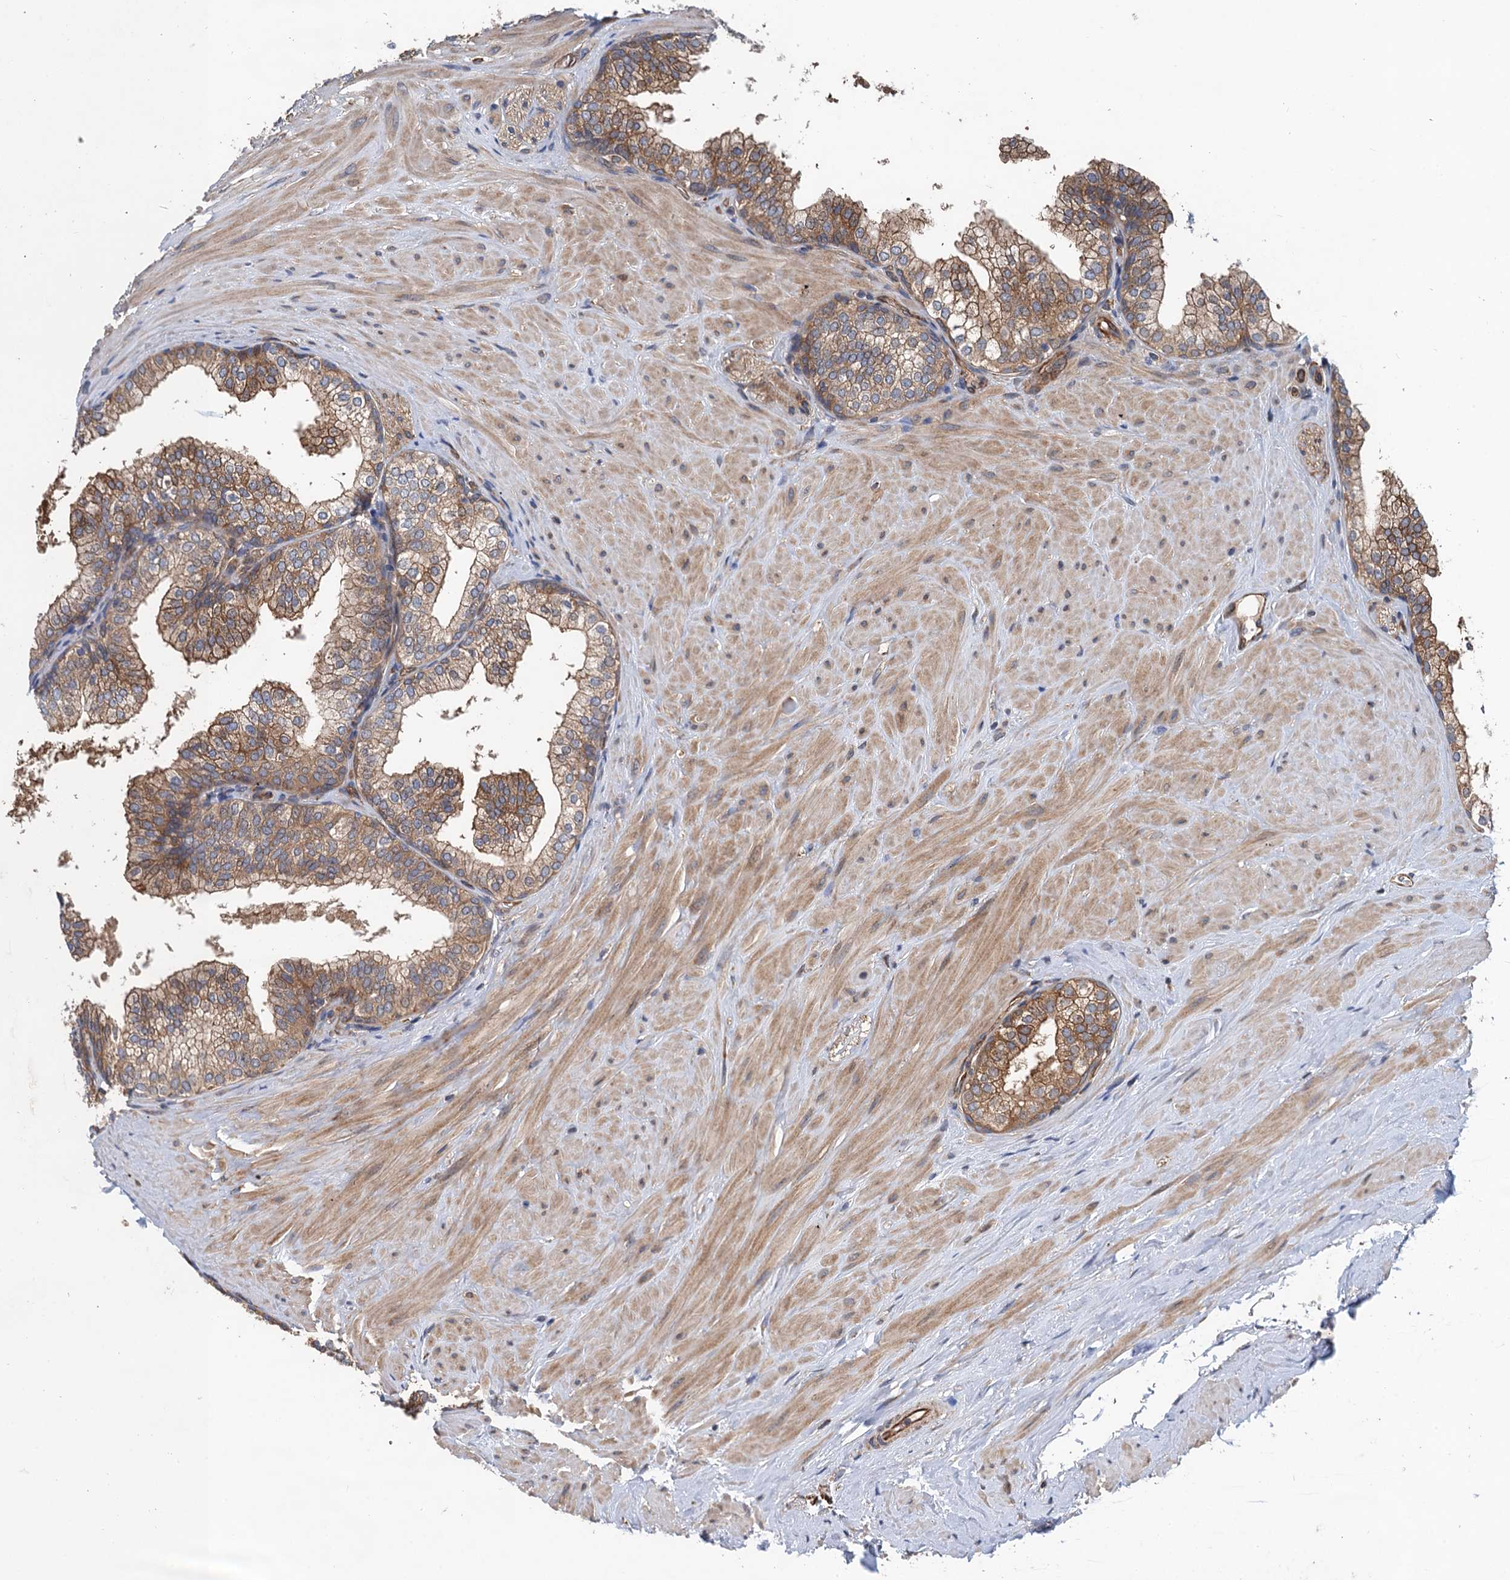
{"staining": {"intensity": "moderate", "quantity": "25%-75%", "location": "cytoplasmic/membranous"}, "tissue": "prostate", "cell_type": "Glandular cells", "image_type": "normal", "snomed": [{"axis": "morphology", "description": "Normal tissue, NOS"}, {"axis": "topography", "description": "Prostate"}], "caption": "Moderate cytoplasmic/membranous staining is identified in about 25%-75% of glandular cells in unremarkable prostate.", "gene": "PJA2", "patient": {"sex": "male", "age": 60}}